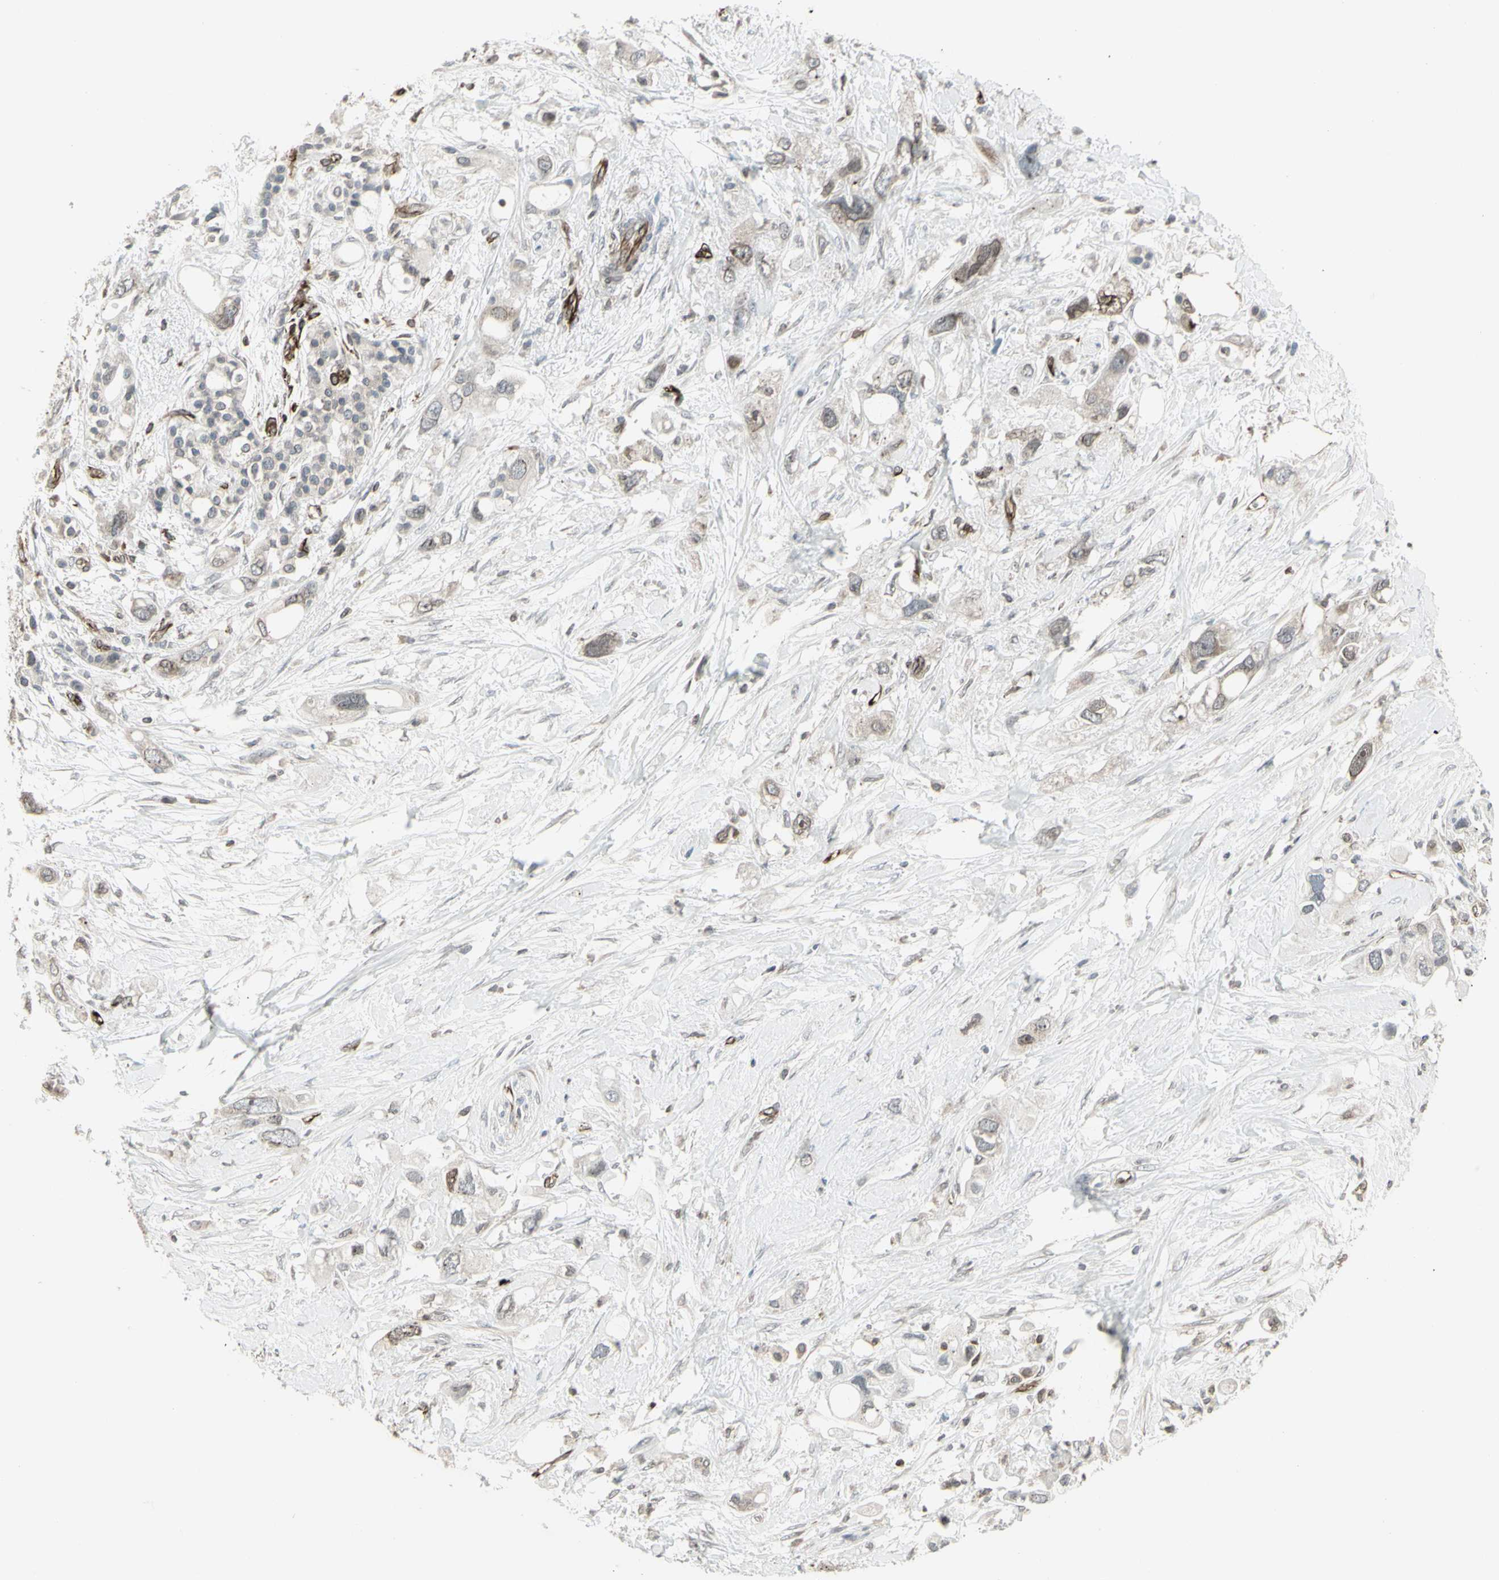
{"staining": {"intensity": "weak", "quantity": ">75%", "location": "cytoplasmic/membranous,nuclear"}, "tissue": "pancreatic cancer", "cell_type": "Tumor cells", "image_type": "cancer", "snomed": [{"axis": "morphology", "description": "Adenocarcinoma, NOS"}, {"axis": "topography", "description": "Pancreas"}], "caption": "Human pancreatic adenocarcinoma stained with a protein marker demonstrates weak staining in tumor cells.", "gene": "DTX3L", "patient": {"sex": "female", "age": 56}}